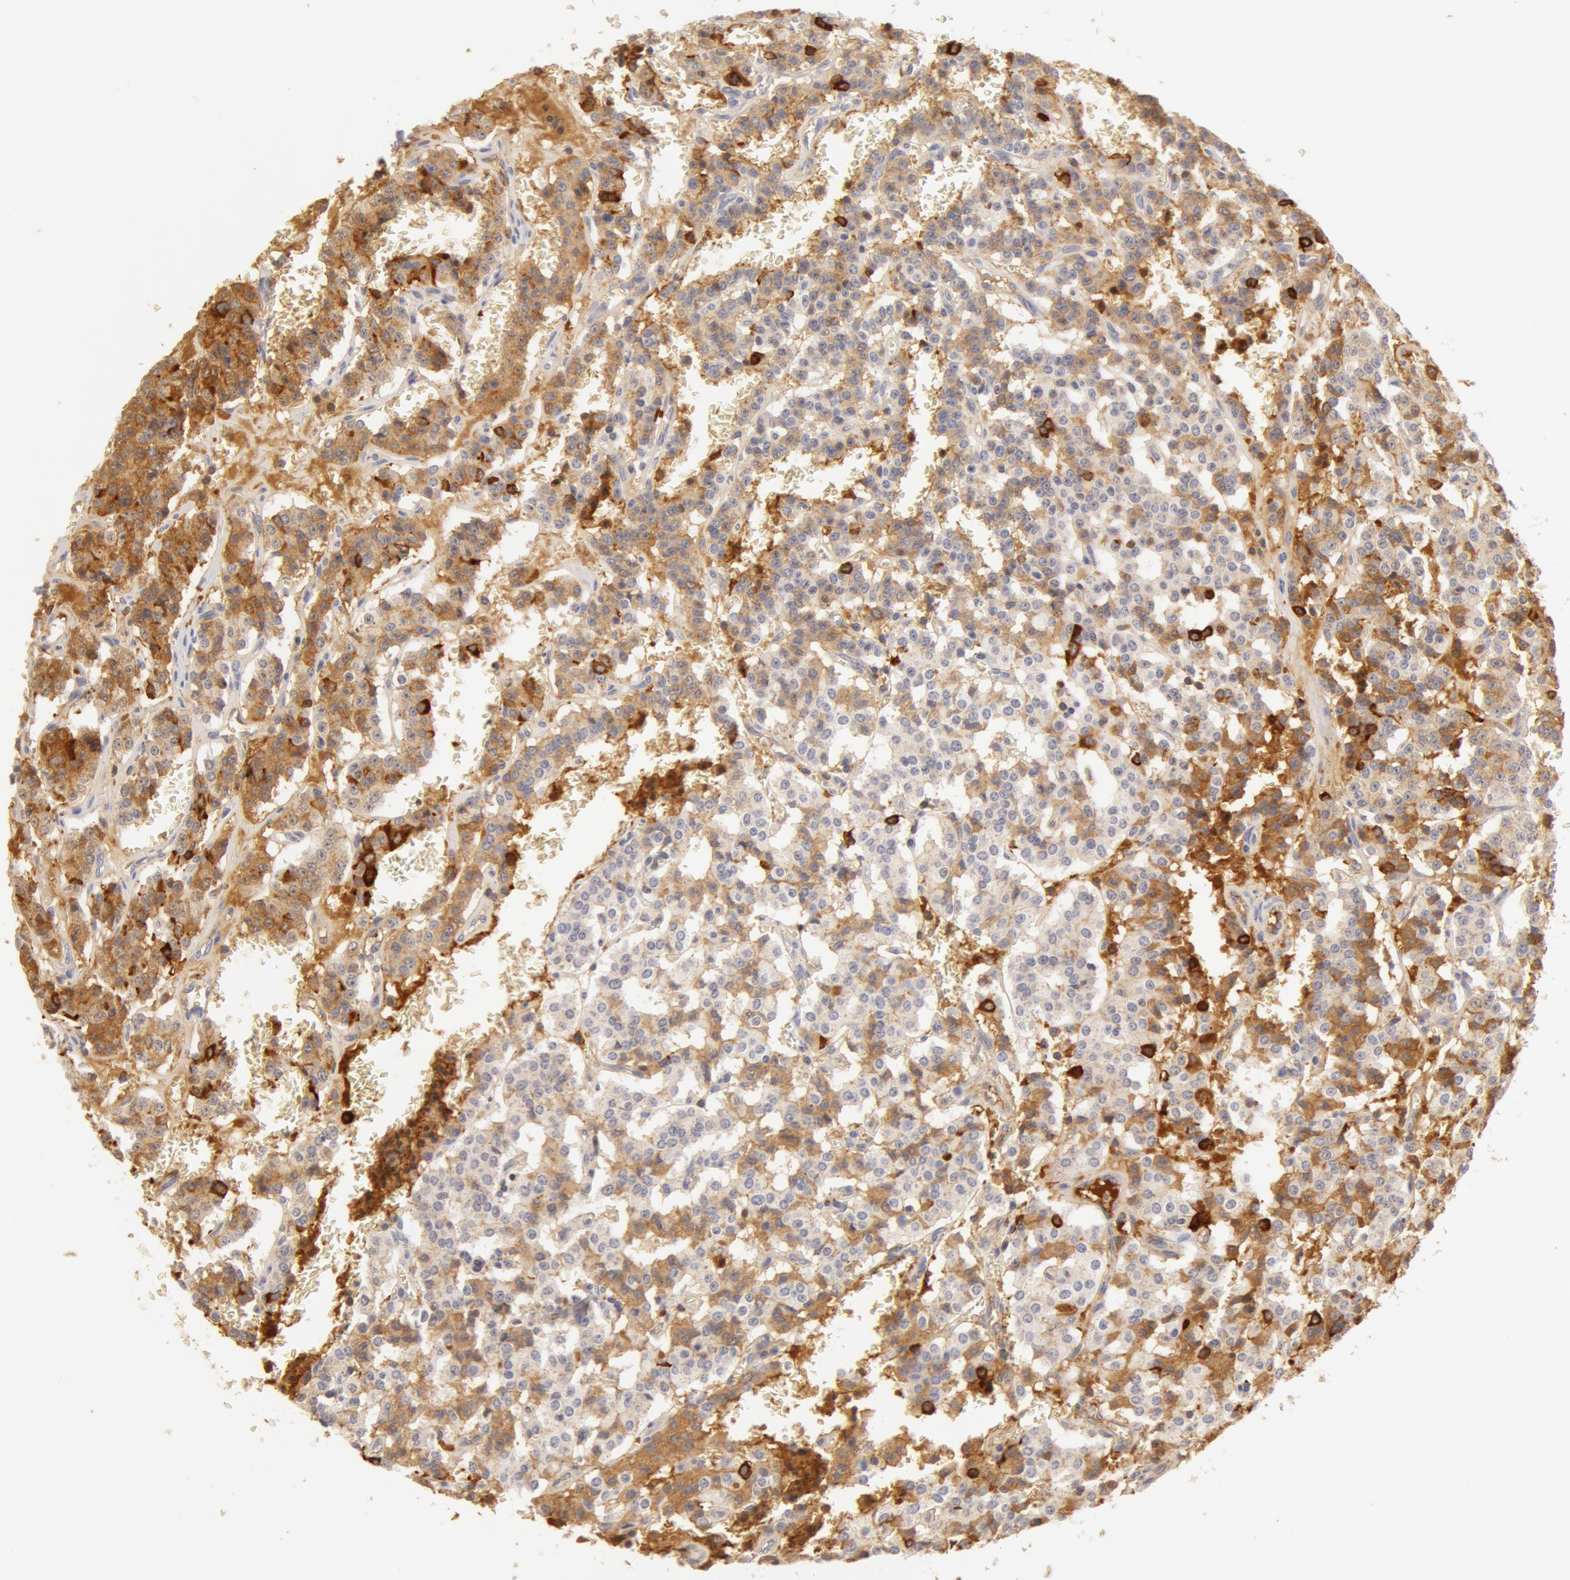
{"staining": {"intensity": "moderate", "quantity": "25%-75%", "location": "cytoplasmic/membranous"}, "tissue": "carcinoid", "cell_type": "Tumor cells", "image_type": "cancer", "snomed": [{"axis": "morphology", "description": "Carcinoid, malignant, NOS"}, {"axis": "topography", "description": "Bronchus"}], "caption": "Immunohistochemistry image of neoplastic tissue: carcinoid stained using immunohistochemistry reveals medium levels of moderate protein expression localized specifically in the cytoplasmic/membranous of tumor cells, appearing as a cytoplasmic/membranous brown color.", "gene": "GC", "patient": {"sex": "male", "age": 55}}